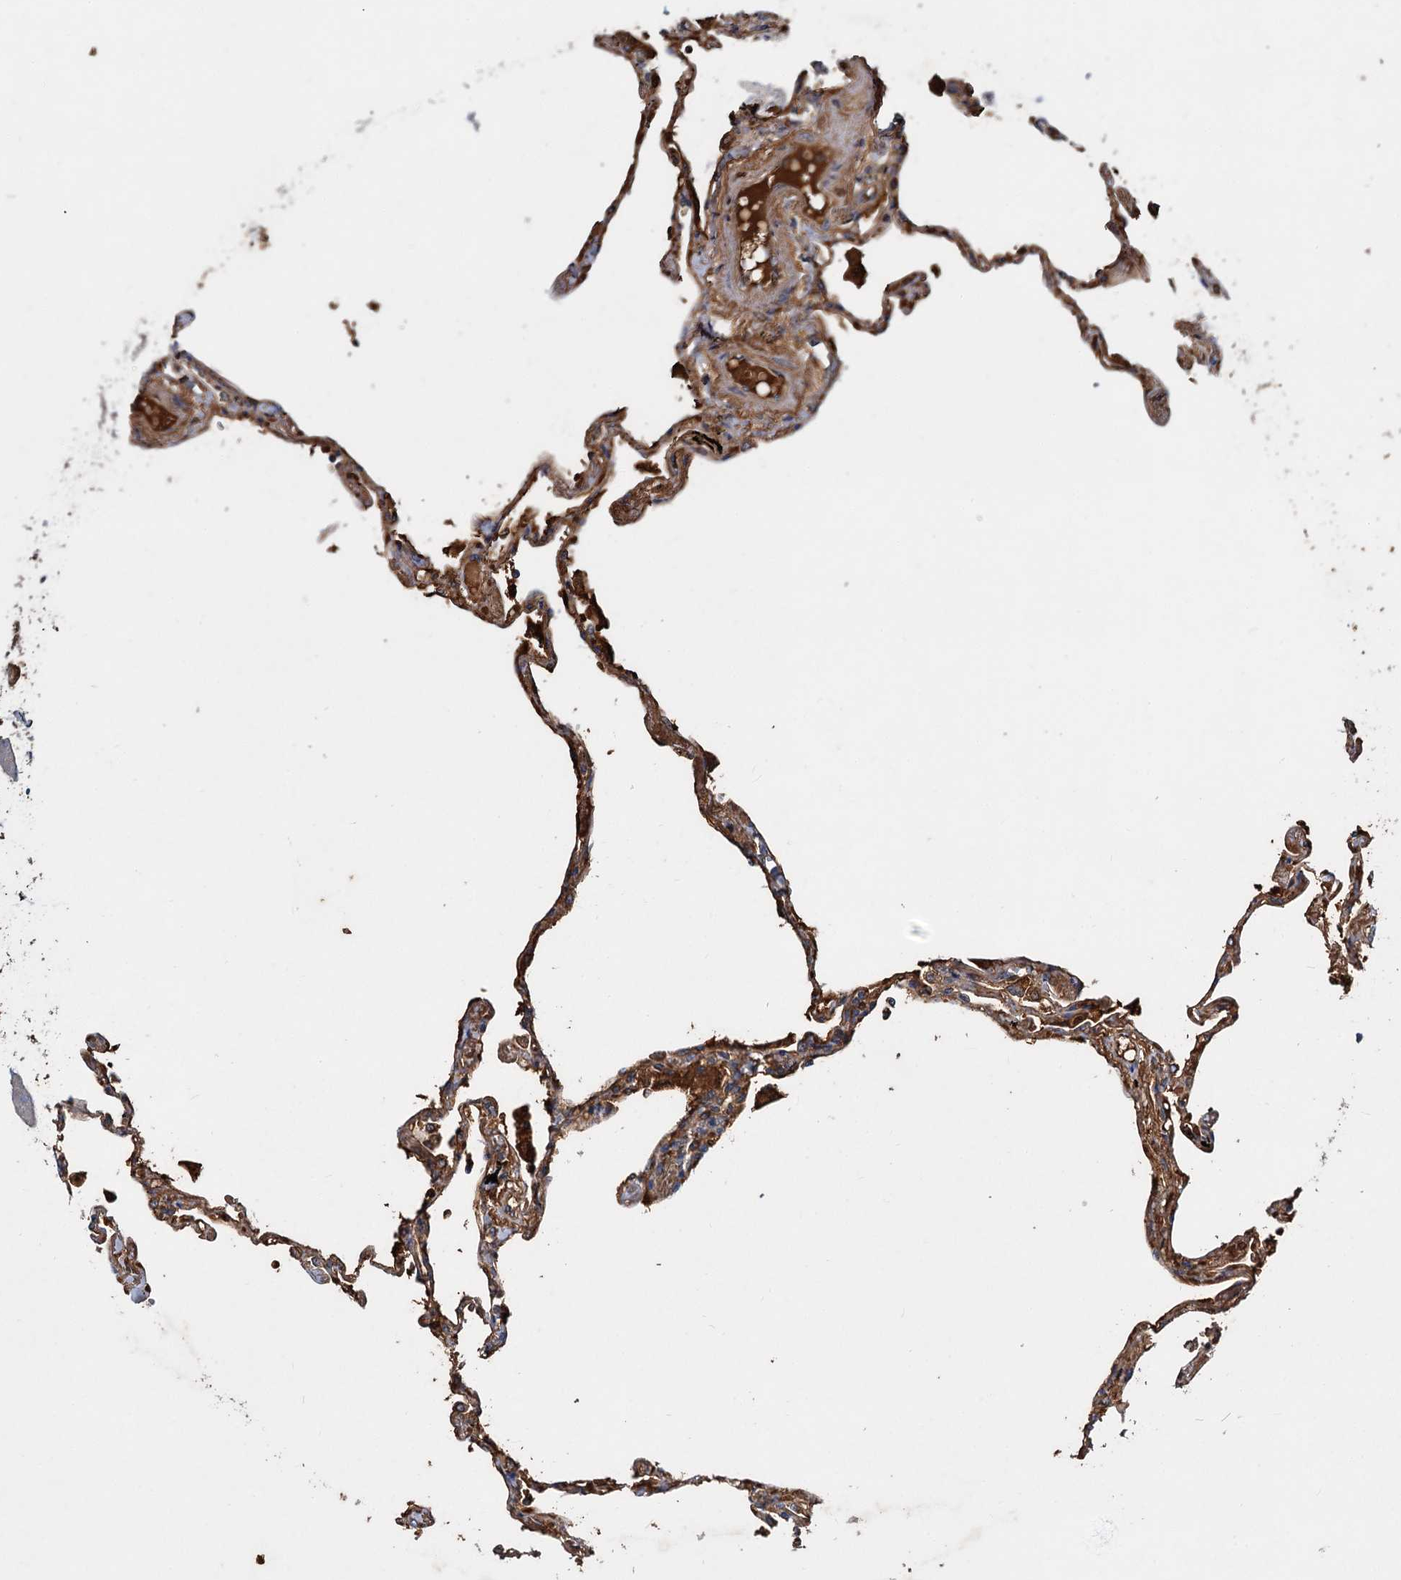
{"staining": {"intensity": "moderate", "quantity": "25%-75%", "location": "cytoplasmic/membranous"}, "tissue": "lung", "cell_type": "Alveolar cells", "image_type": "normal", "snomed": [{"axis": "morphology", "description": "Normal tissue, NOS"}, {"axis": "topography", "description": "Lung"}], "caption": "The photomicrograph demonstrates staining of benign lung, revealing moderate cytoplasmic/membranous protein positivity (brown color) within alveolar cells.", "gene": "CHRD", "patient": {"sex": "female", "age": 67}}